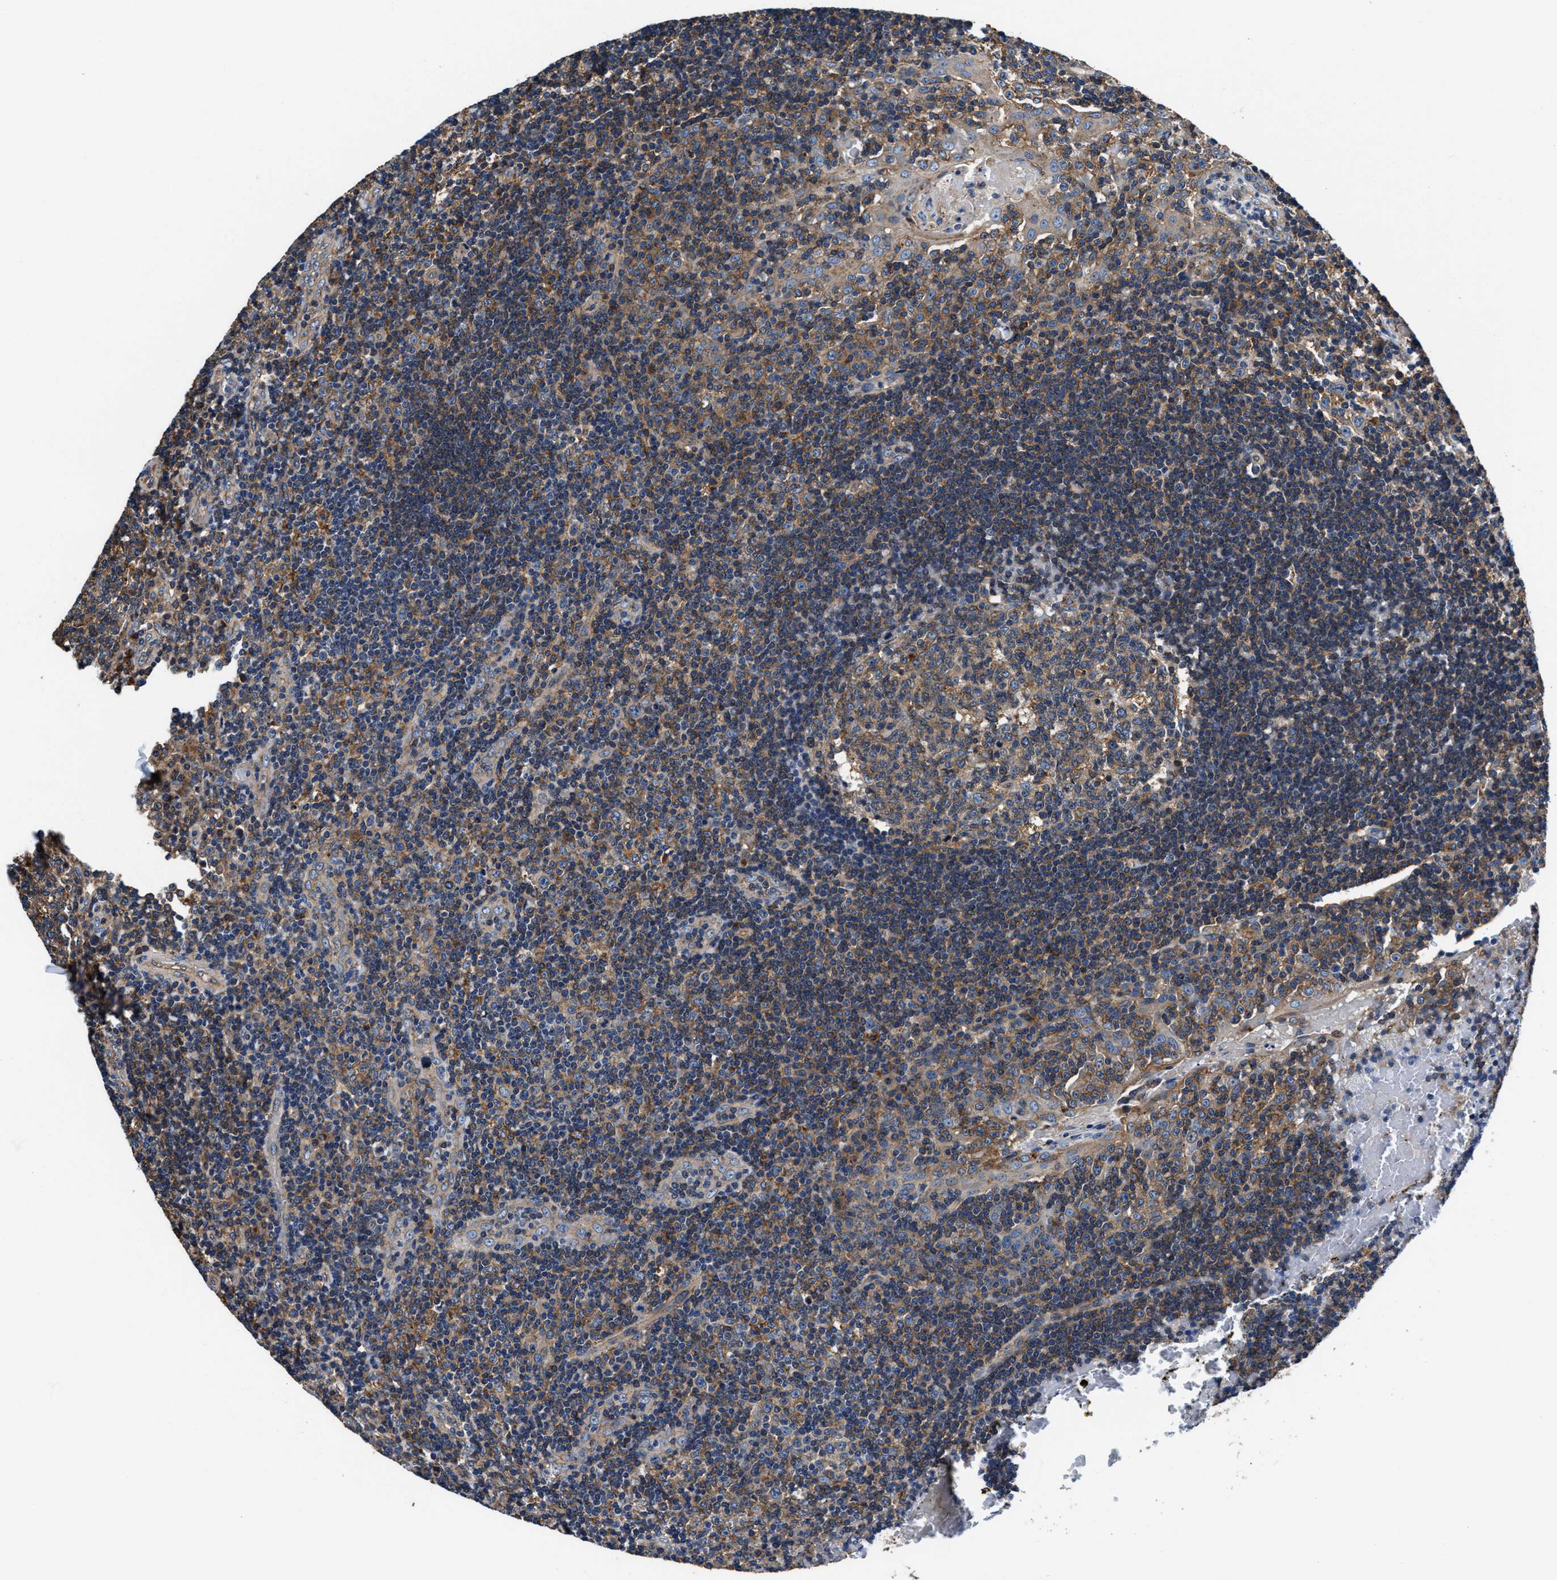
{"staining": {"intensity": "weak", "quantity": ">75%", "location": "cytoplasmic/membranous"}, "tissue": "tonsil", "cell_type": "Germinal center cells", "image_type": "normal", "snomed": [{"axis": "morphology", "description": "Normal tissue, NOS"}, {"axis": "topography", "description": "Tonsil"}], "caption": "Weak cytoplasmic/membranous expression for a protein is present in about >75% of germinal center cells of unremarkable tonsil using immunohistochemistry.", "gene": "PPP1R9B", "patient": {"sex": "female", "age": 40}}